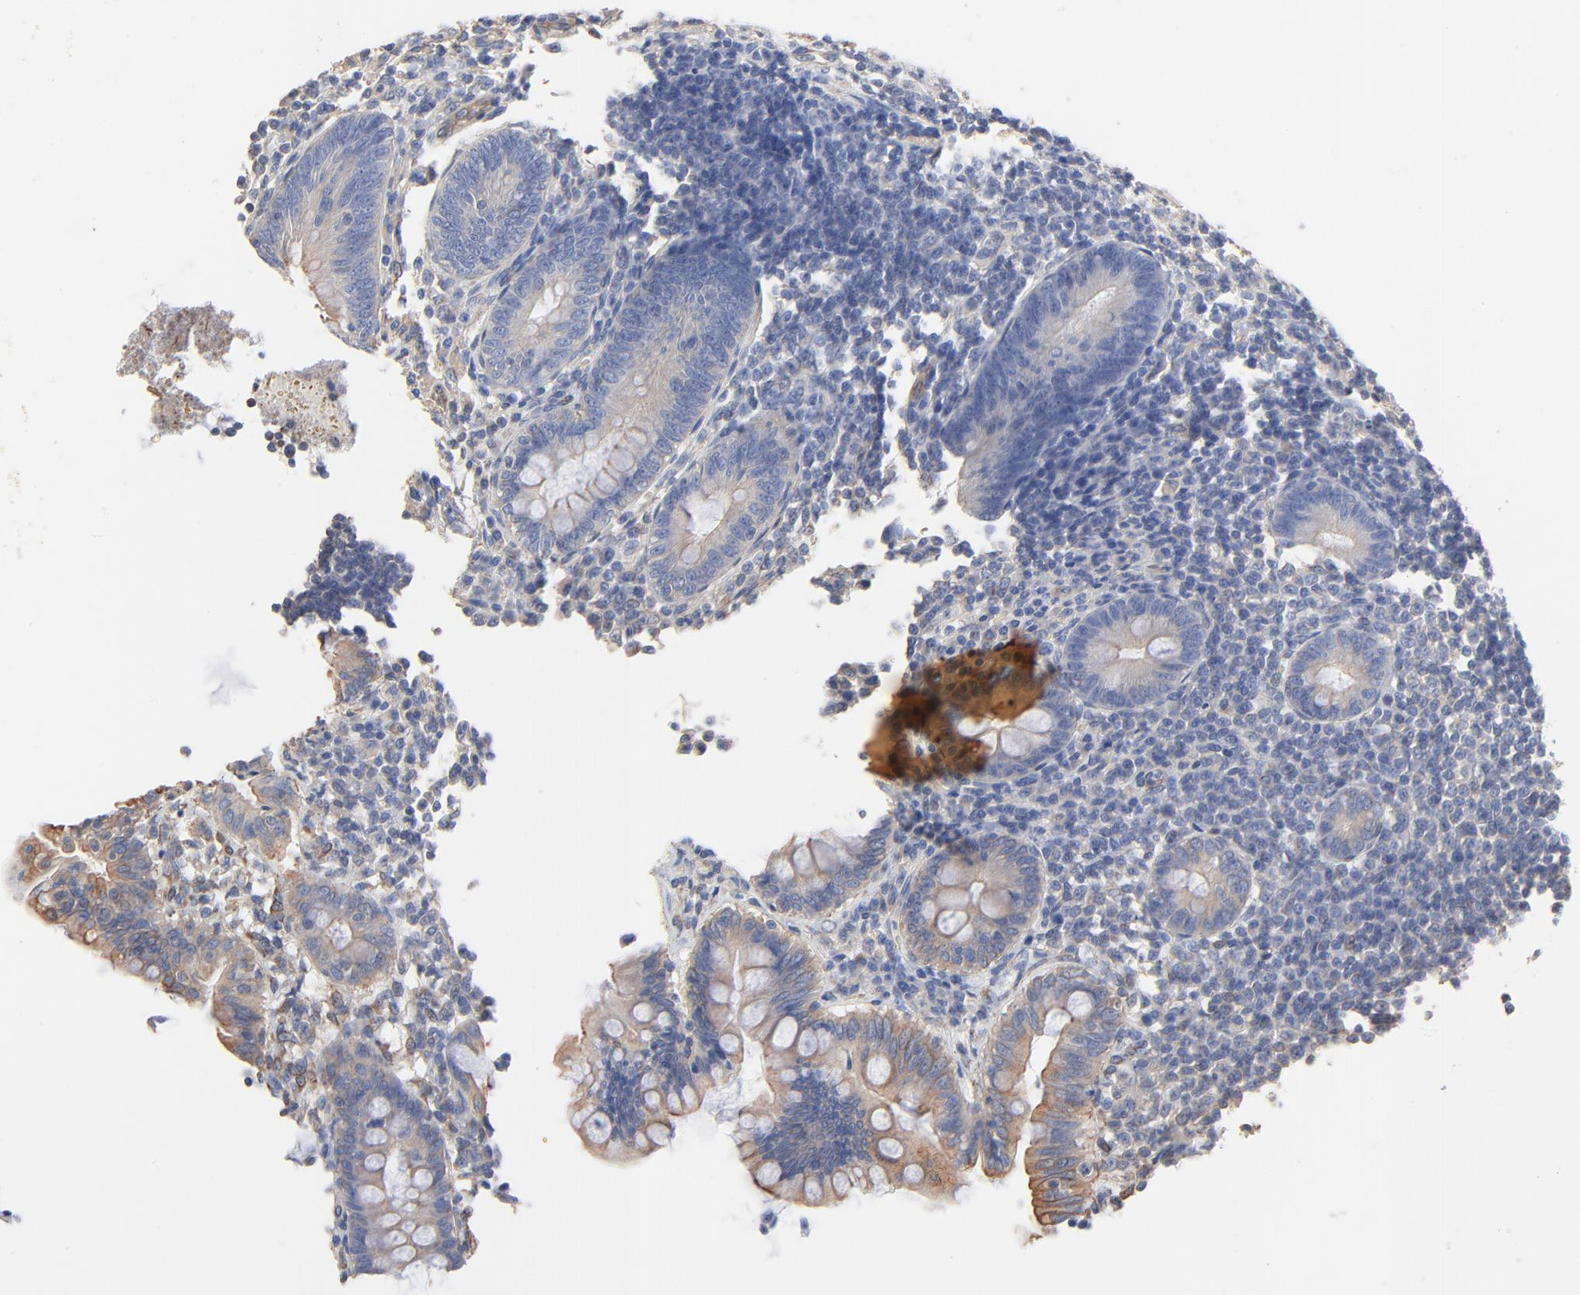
{"staining": {"intensity": "negative", "quantity": "none", "location": "none"}, "tissue": "appendix", "cell_type": "Glandular cells", "image_type": "normal", "snomed": [{"axis": "morphology", "description": "Normal tissue, NOS"}, {"axis": "topography", "description": "Appendix"}], "caption": "The immunohistochemistry (IHC) image has no significant expression in glandular cells of appendix.", "gene": "ABCD4", "patient": {"sex": "female", "age": 66}}